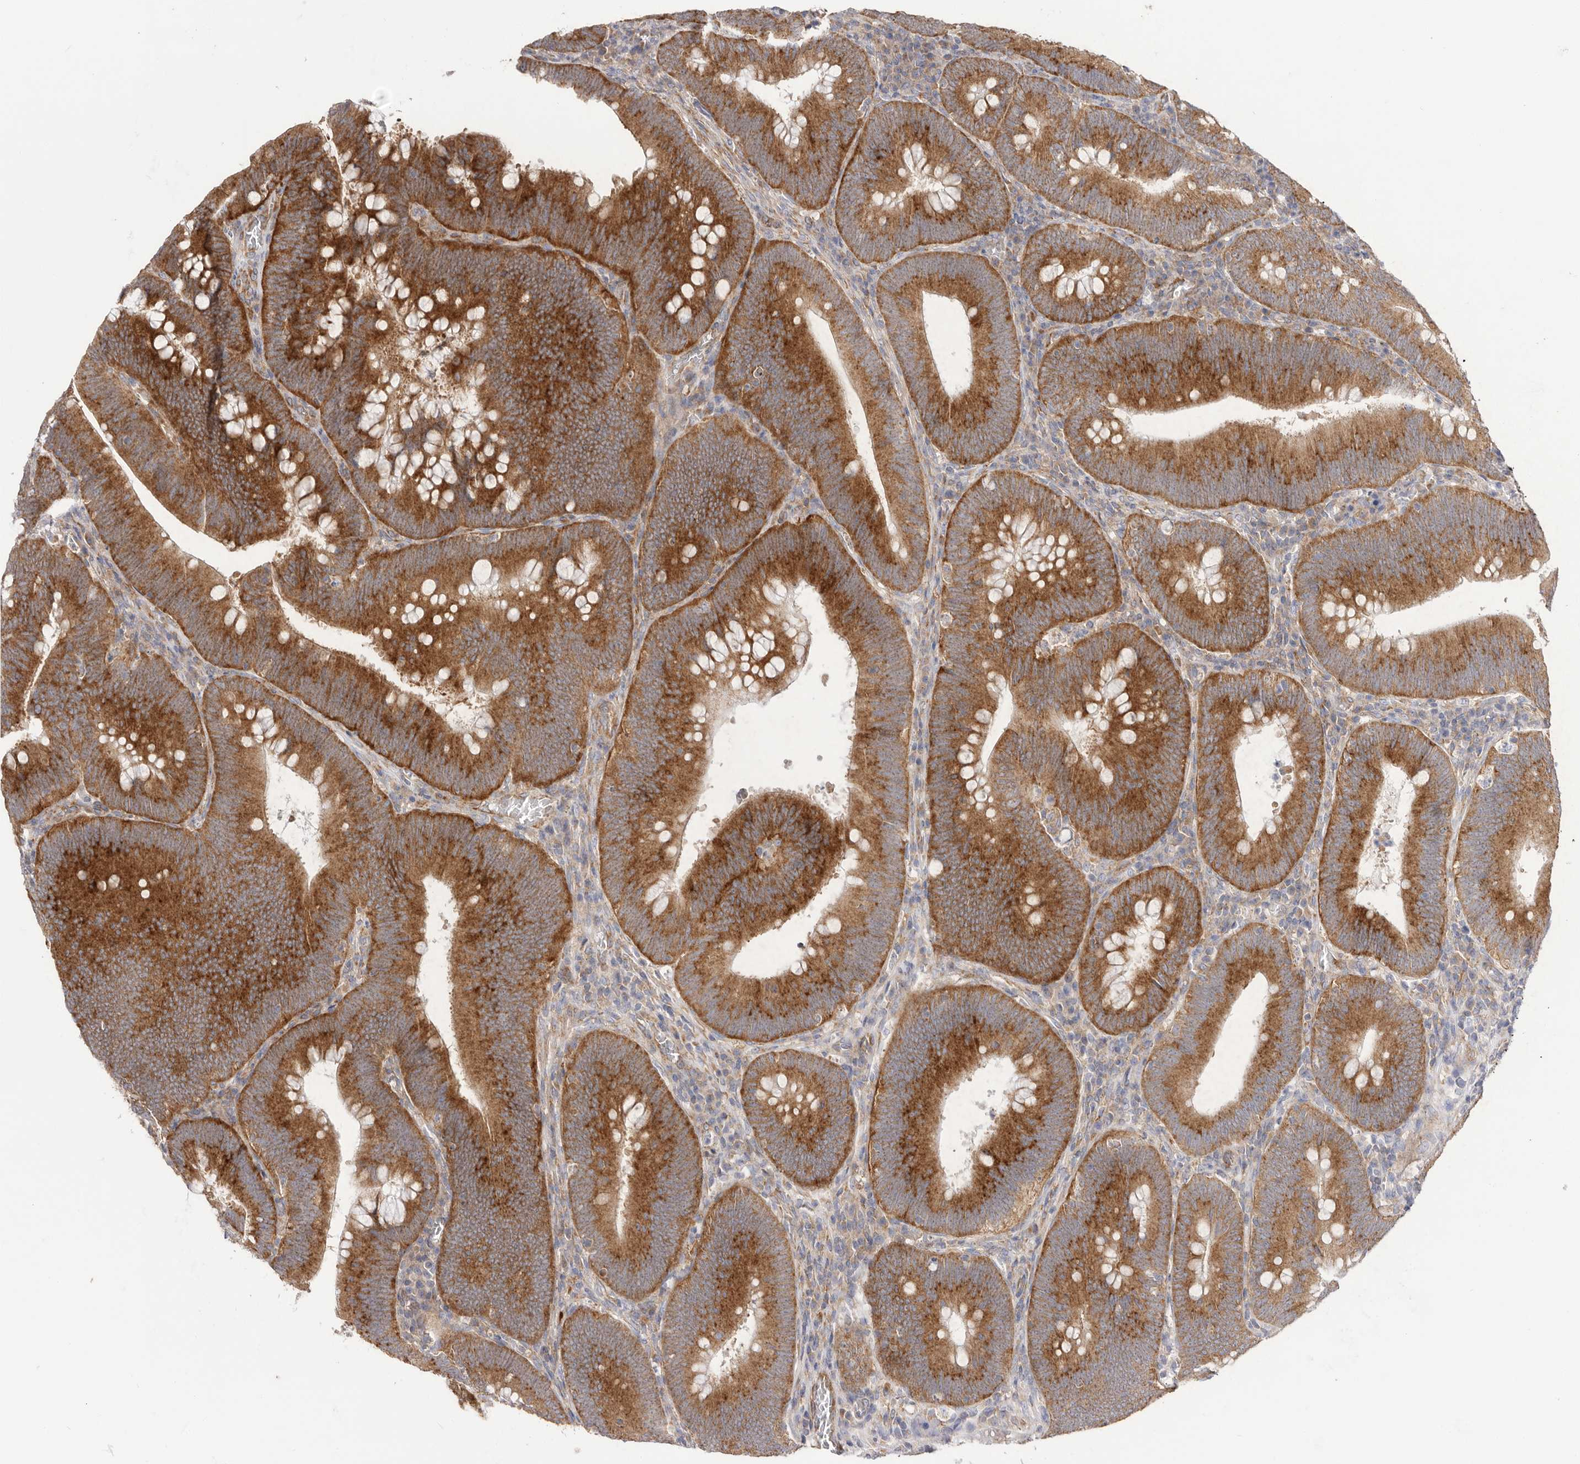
{"staining": {"intensity": "strong", "quantity": ">75%", "location": "cytoplasmic/membranous"}, "tissue": "colorectal cancer", "cell_type": "Tumor cells", "image_type": "cancer", "snomed": [{"axis": "morphology", "description": "Normal tissue, NOS"}, {"axis": "topography", "description": "Colon"}], "caption": "There is high levels of strong cytoplasmic/membranous positivity in tumor cells of colorectal cancer, as demonstrated by immunohistochemical staining (brown color).", "gene": "SERBP1", "patient": {"sex": "female", "age": 82}}